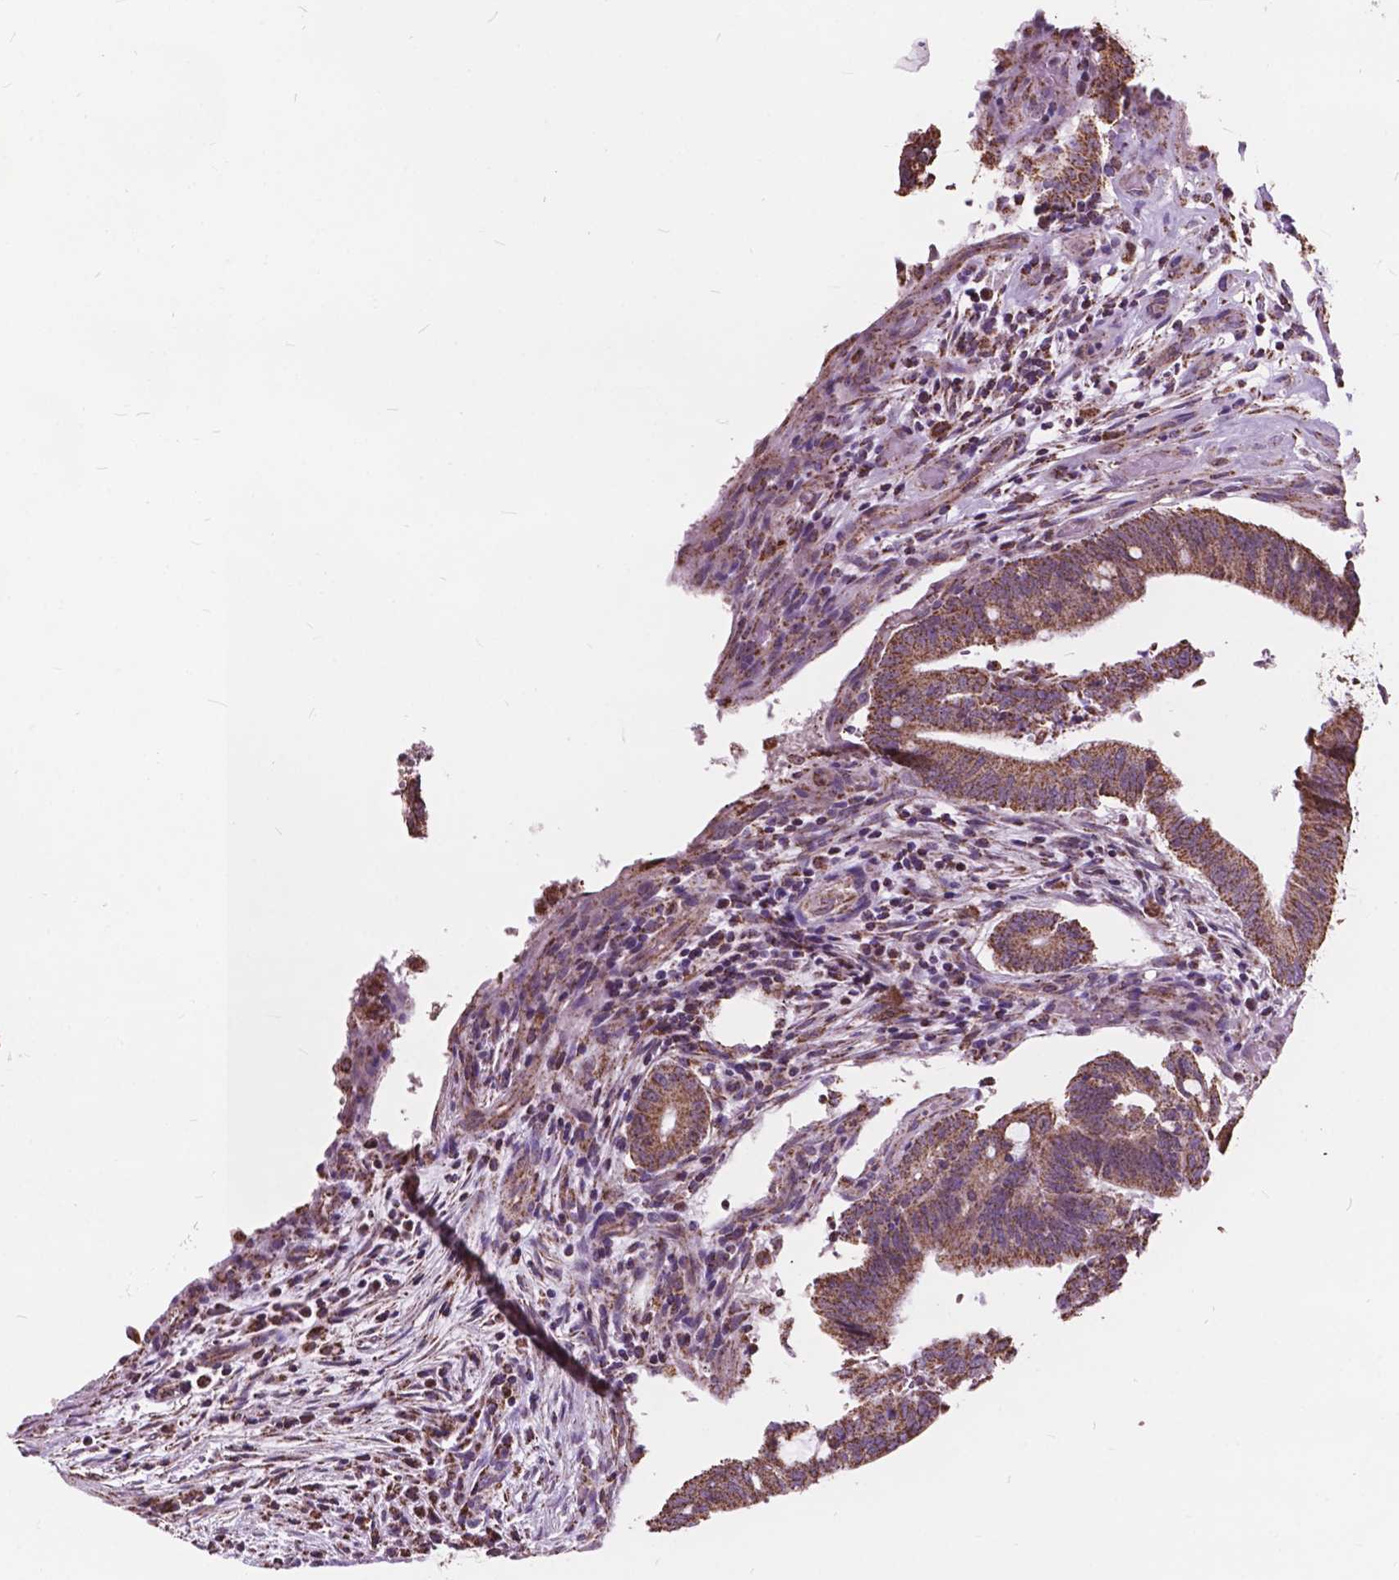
{"staining": {"intensity": "moderate", "quantity": ">75%", "location": "cytoplasmic/membranous"}, "tissue": "colorectal cancer", "cell_type": "Tumor cells", "image_type": "cancer", "snomed": [{"axis": "morphology", "description": "Adenocarcinoma, NOS"}, {"axis": "topography", "description": "Colon"}], "caption": "Tumor cells exhibit medium levels of moderate cytoplasmic/membranous expression in approximately >75% of cells in human colorectal adenocarcinoma.", "gene": "SCOC", "patient": {"sex": "female", "age": 43}}